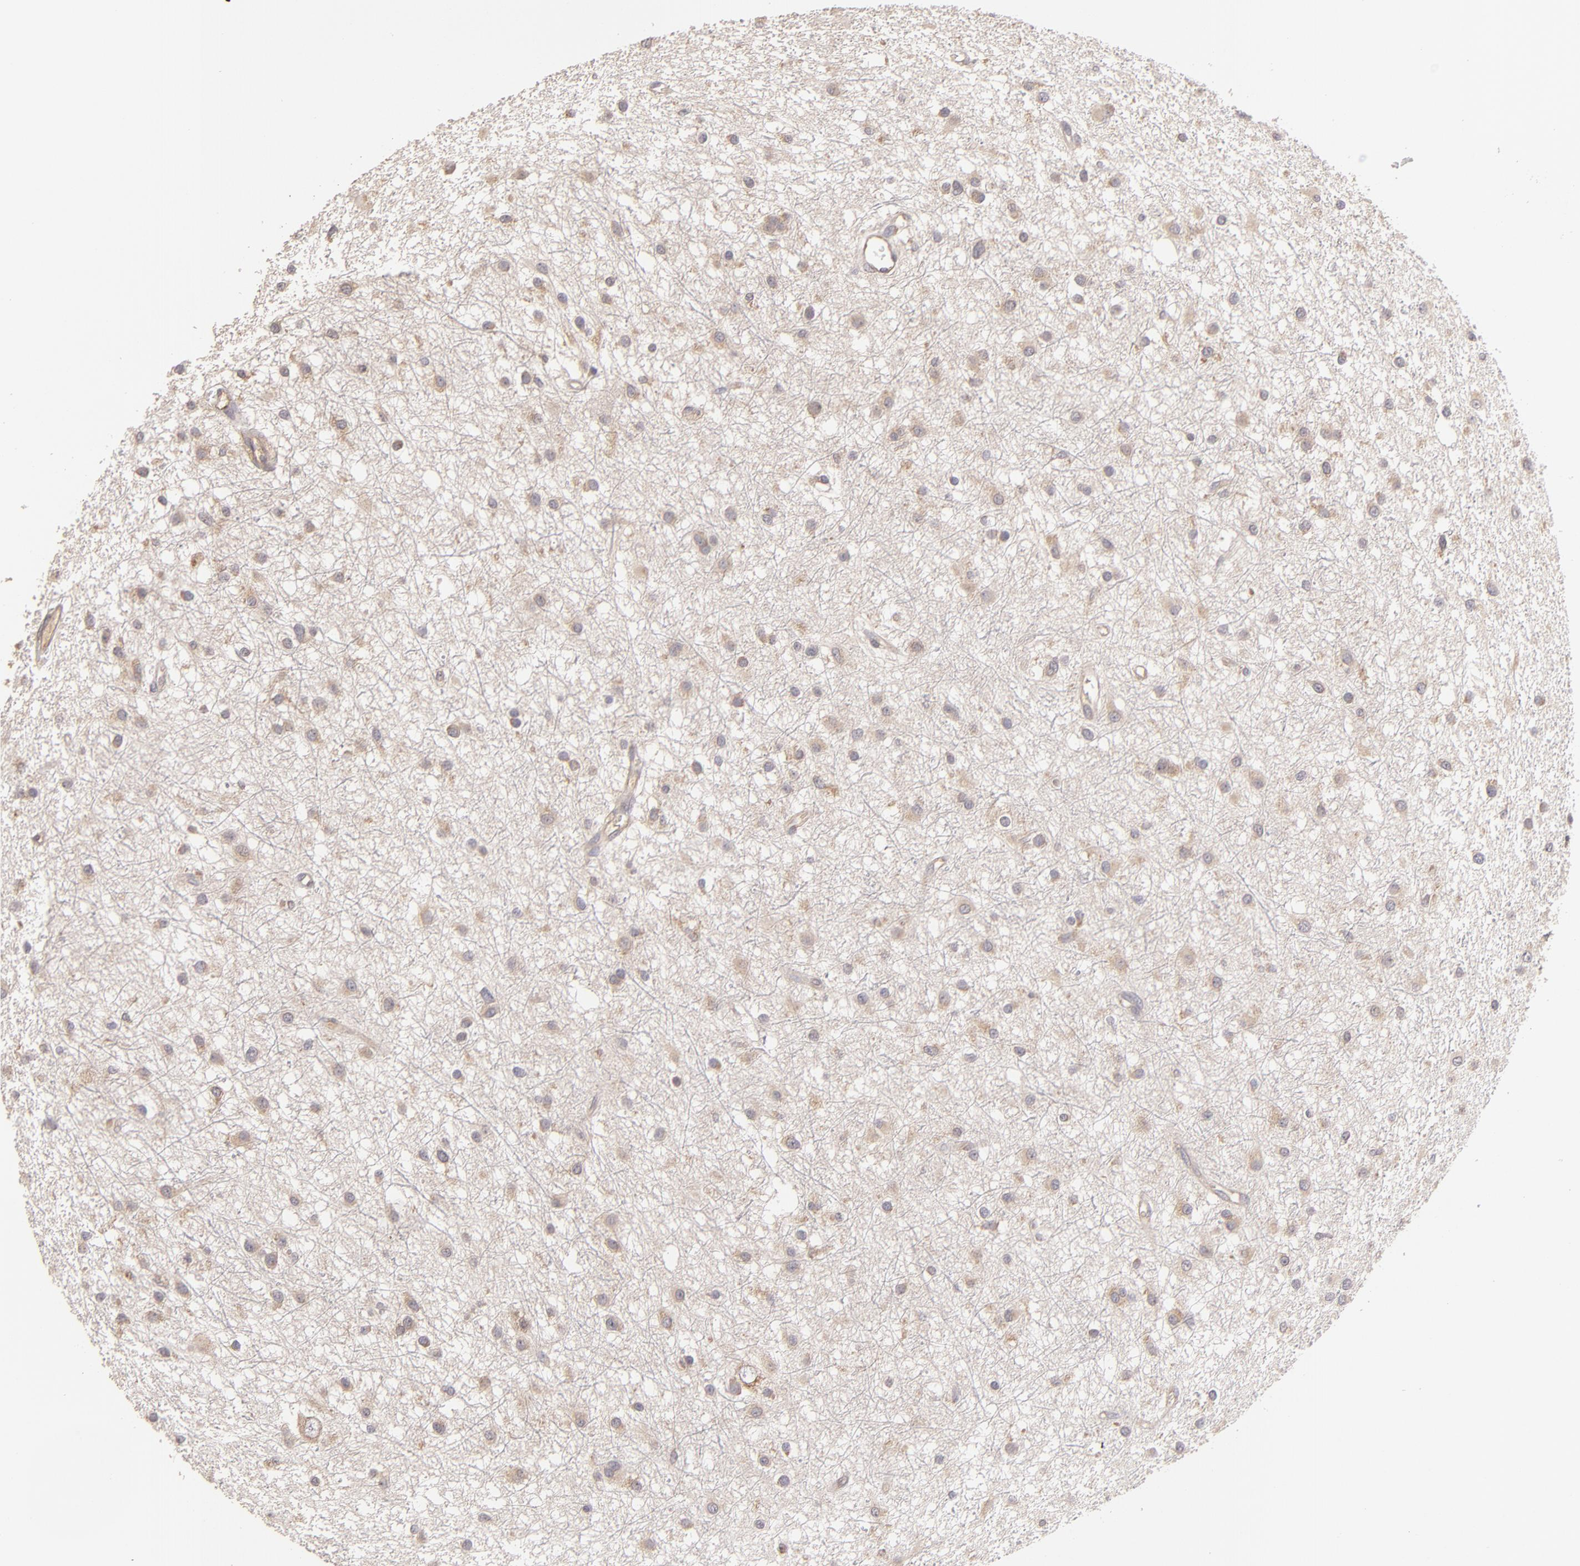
{"staining": {"intensity": "weak", "quantity": "25%-75%", "location": "cytoplasmic/membranous"}, "tissue": "glioma", "cell_type": "Tumor cells", "image_type": "cancer", "snomed": [{"axis": "morphology", "description": "Glioma, malignant, Low grade"}, {"axis": "topography", "description": "Brain"}], "caption": "Protein staining displays weak cytoplasmic/membranous staining in about 25%-75% of tumor cells in malignant glioma (low-grade). (brown staining indicates protein expression, while blue staining denotes nuclei).", "gene": "UPF3B", "patient": {"sex": "female", "age": 36}}